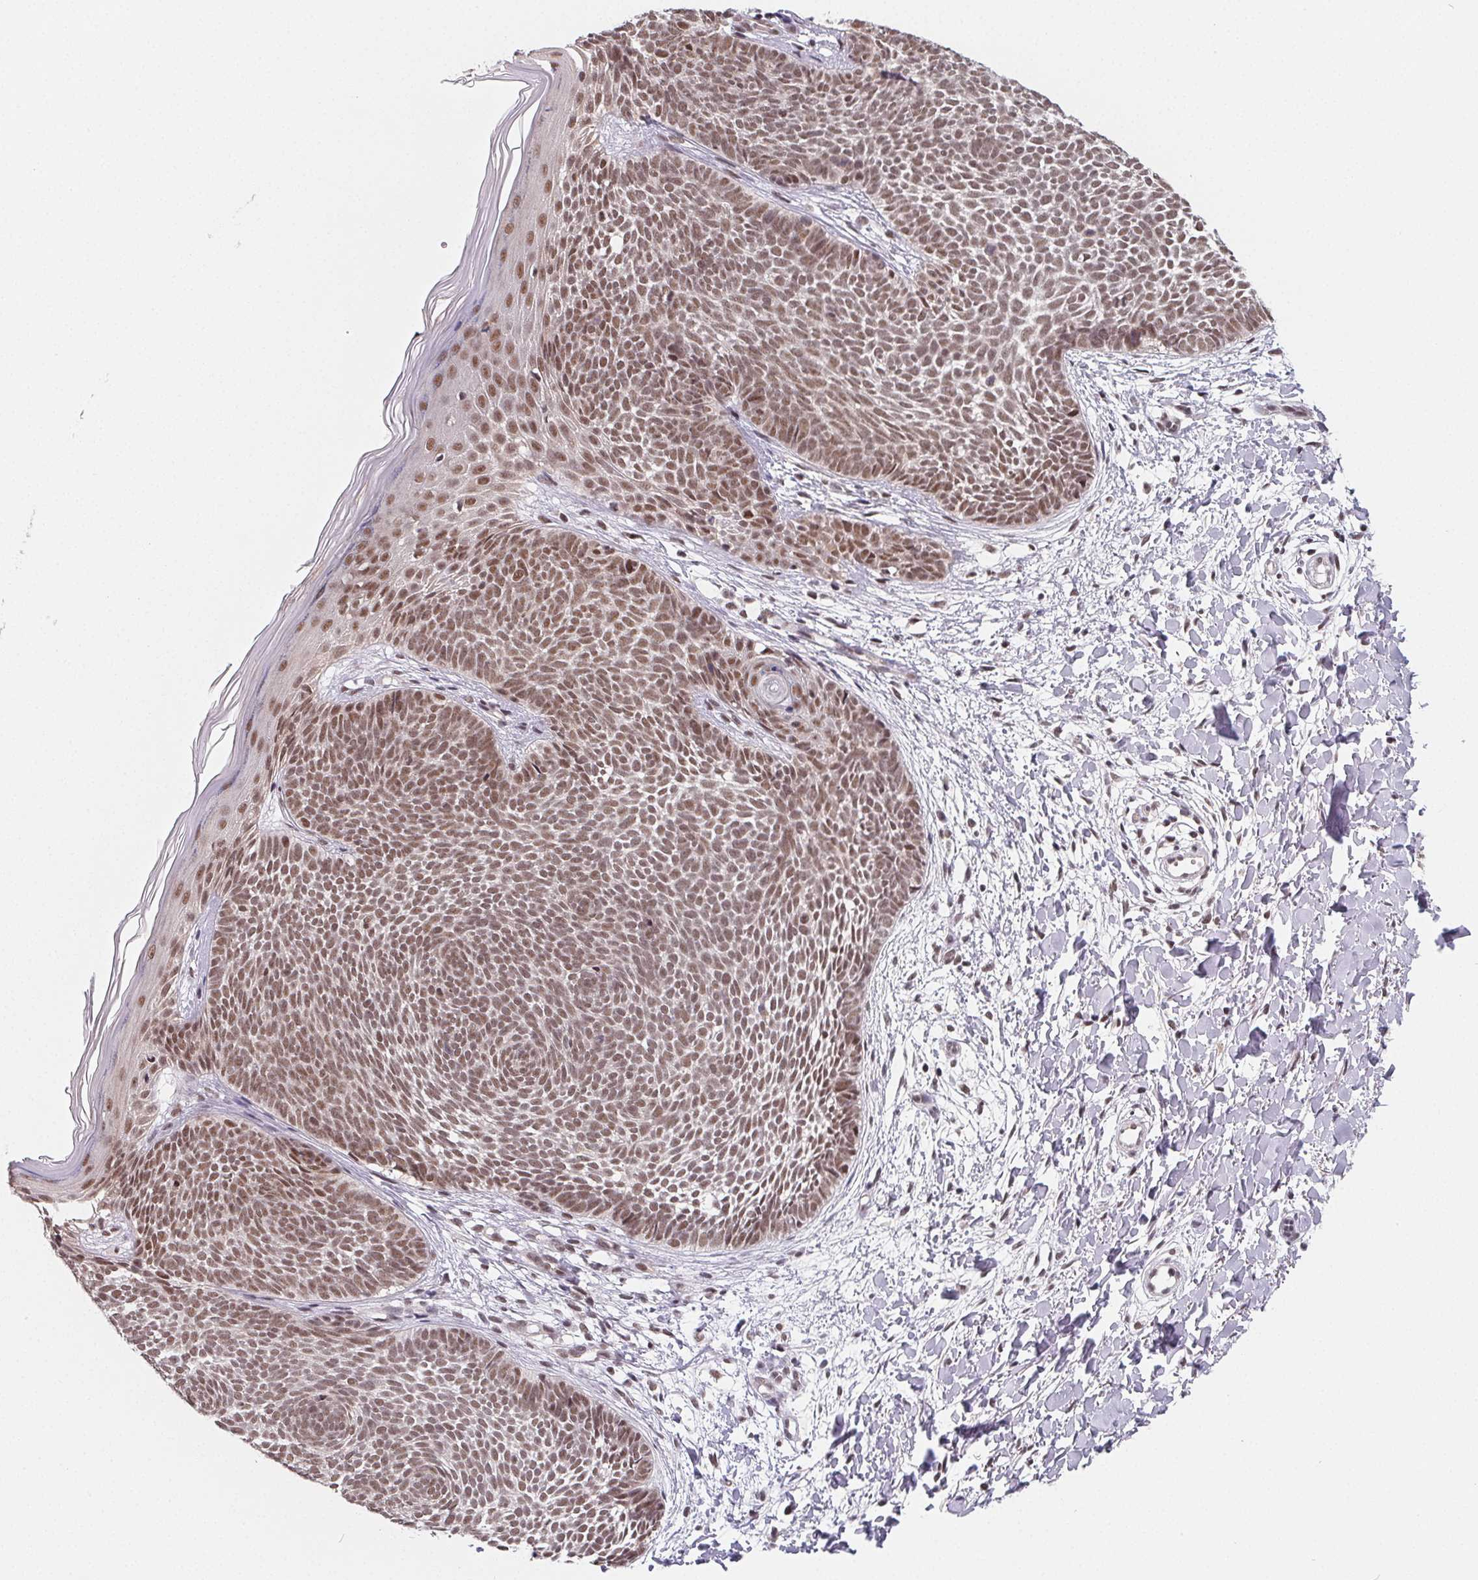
{"staining": {"intensity": "moderate", "quantity": ">75%", "location": "nuclear"}, "tissue": "skin cancer", "cell_type": "Tumor cells", "image_type": "cancer", "snomed": [{"axis": "morphology", "description": "Basal cell carcinoma"}, {"axis": "topography", "description": "Skin"}], "caption": "This is a histology image of immunohistochemistry (IHC) staining of skin cancer (basal cell carcinoma), which shows moderate staining in the nuclear of tumor cells.", "gene": "TCERG1", "patient": {"sex": "female", "age": 51}}